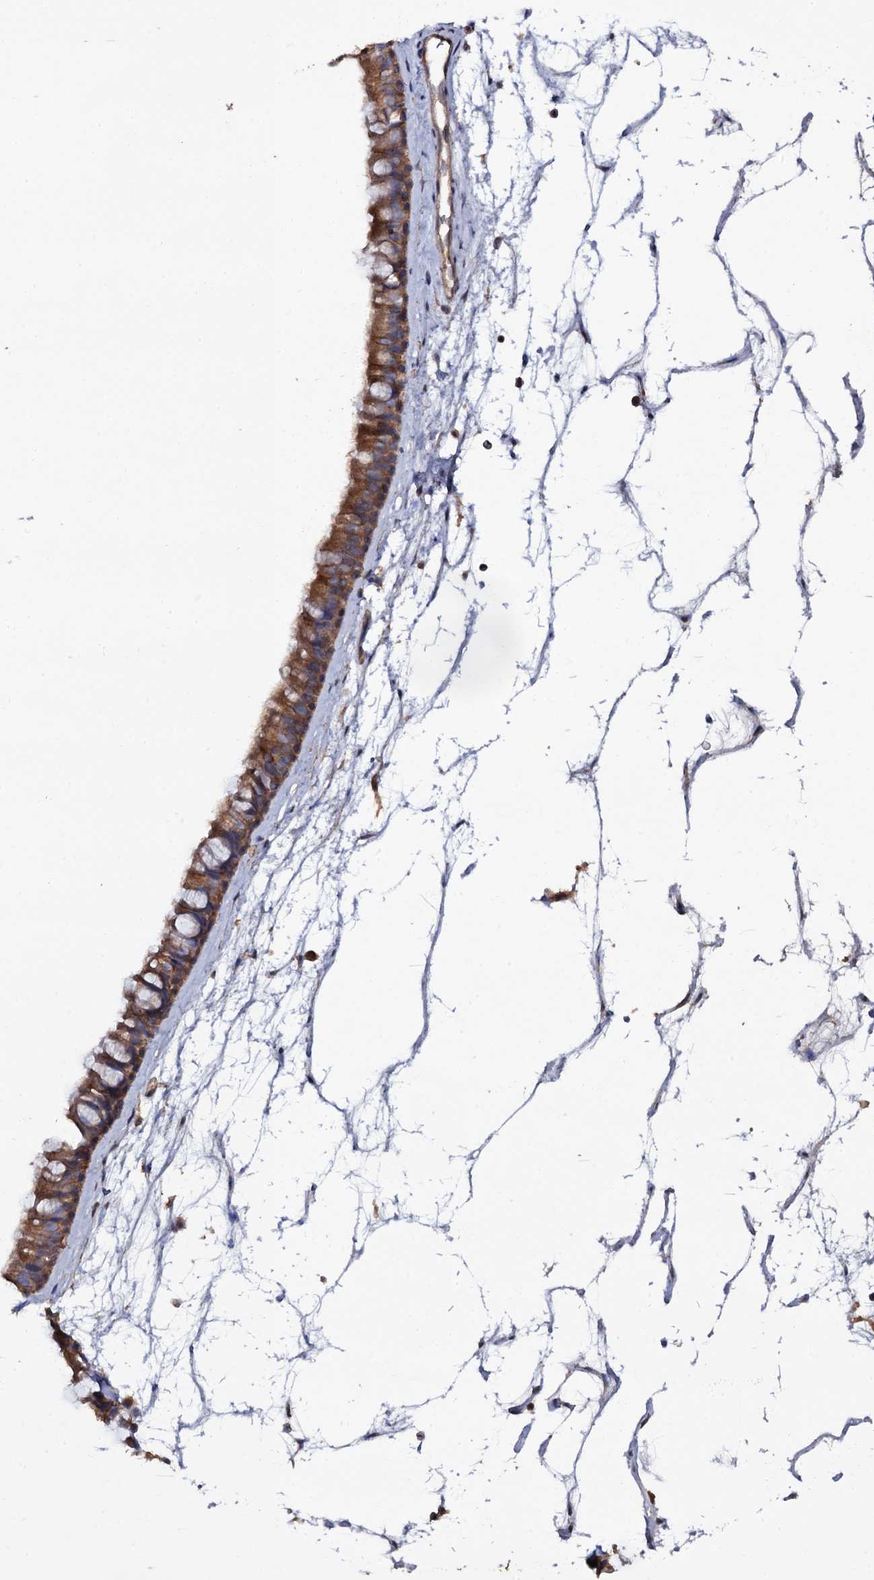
{"staining": {"intensity": "moderate", "quantity": ">75%", "location": "cytoplasmic/membranous"}, "tissue": "nasopharynx", "cell_type": "Respiratory epithelial cells", "image_type": "normal", "snomed": [{"axis": "morphology", "description": "Normal tissue, NOS"}, {"axis": "topography", "description": "Nasopharynx"}], "caption": "The photomicrograph reveals immunohistochemical staining of unremarkable nasopharynx. There is moderate cytoplasmic/membranous expression is present in about >75% of respiratory epithelial cells.", "gene": "TTC23", "patient": {"sex": "male", "age": 64}}